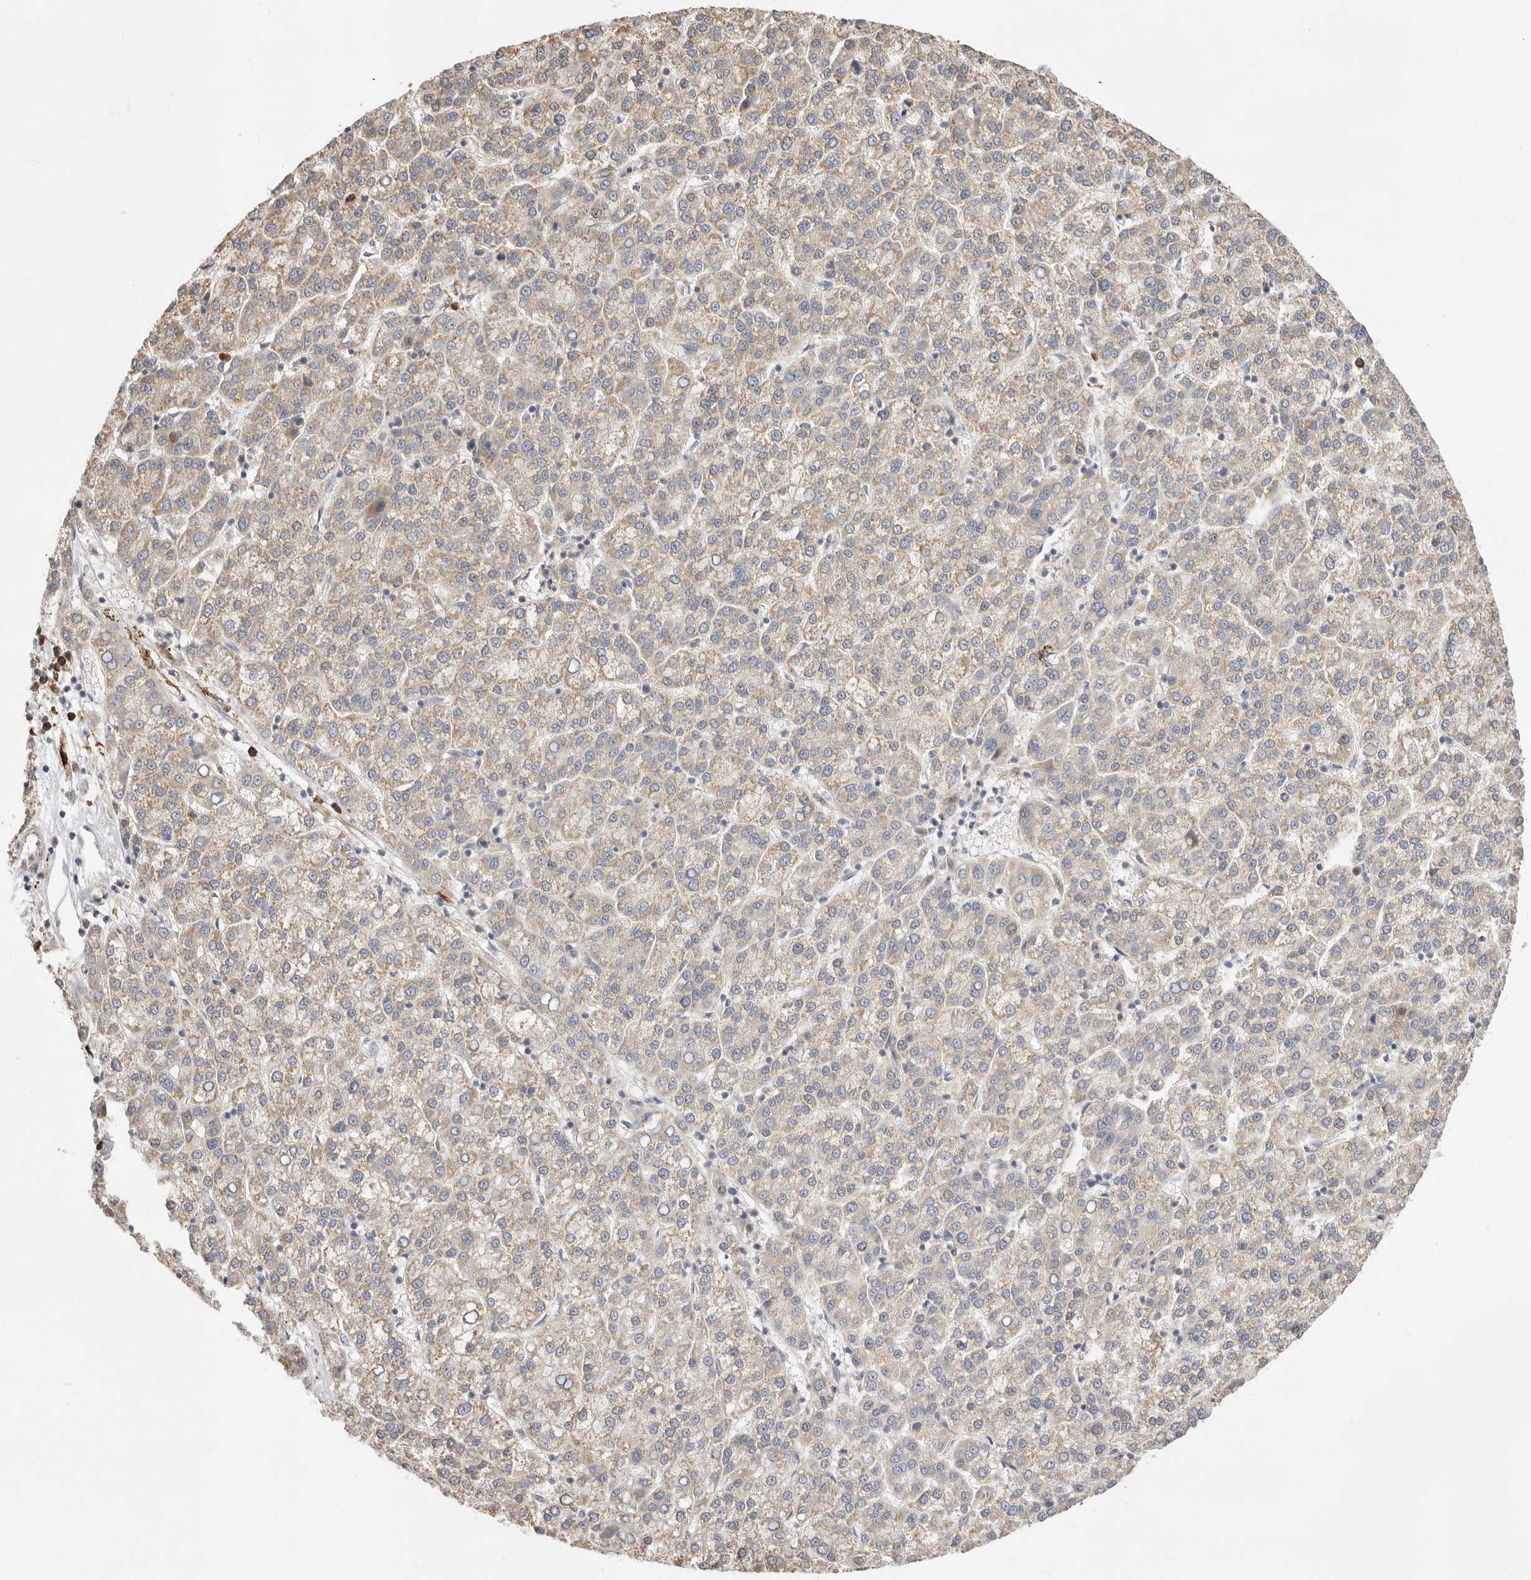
{"staining": {"intensity": "weak", "quantity": ">75%", "location": "cytoplasmic/membranous"}, "tissue": "liver cancer", "cell_type": "Tumor cells", "image_type": "cancer", "snomed": [{"axis": "morphology", "description": "Carcinoma, Hepatocellular, NOS"}, {"axis": "topography", "description": "Liver"}], "caption": "An image showing weak cytoplasmic/membranous staining in about >75% of tumor cells in hepatocellular carcinoma (liver), as visualized by brown immunohistochemical staining.", "gene": "USH1C", "patient": {"sex": "female", "age": 58}}